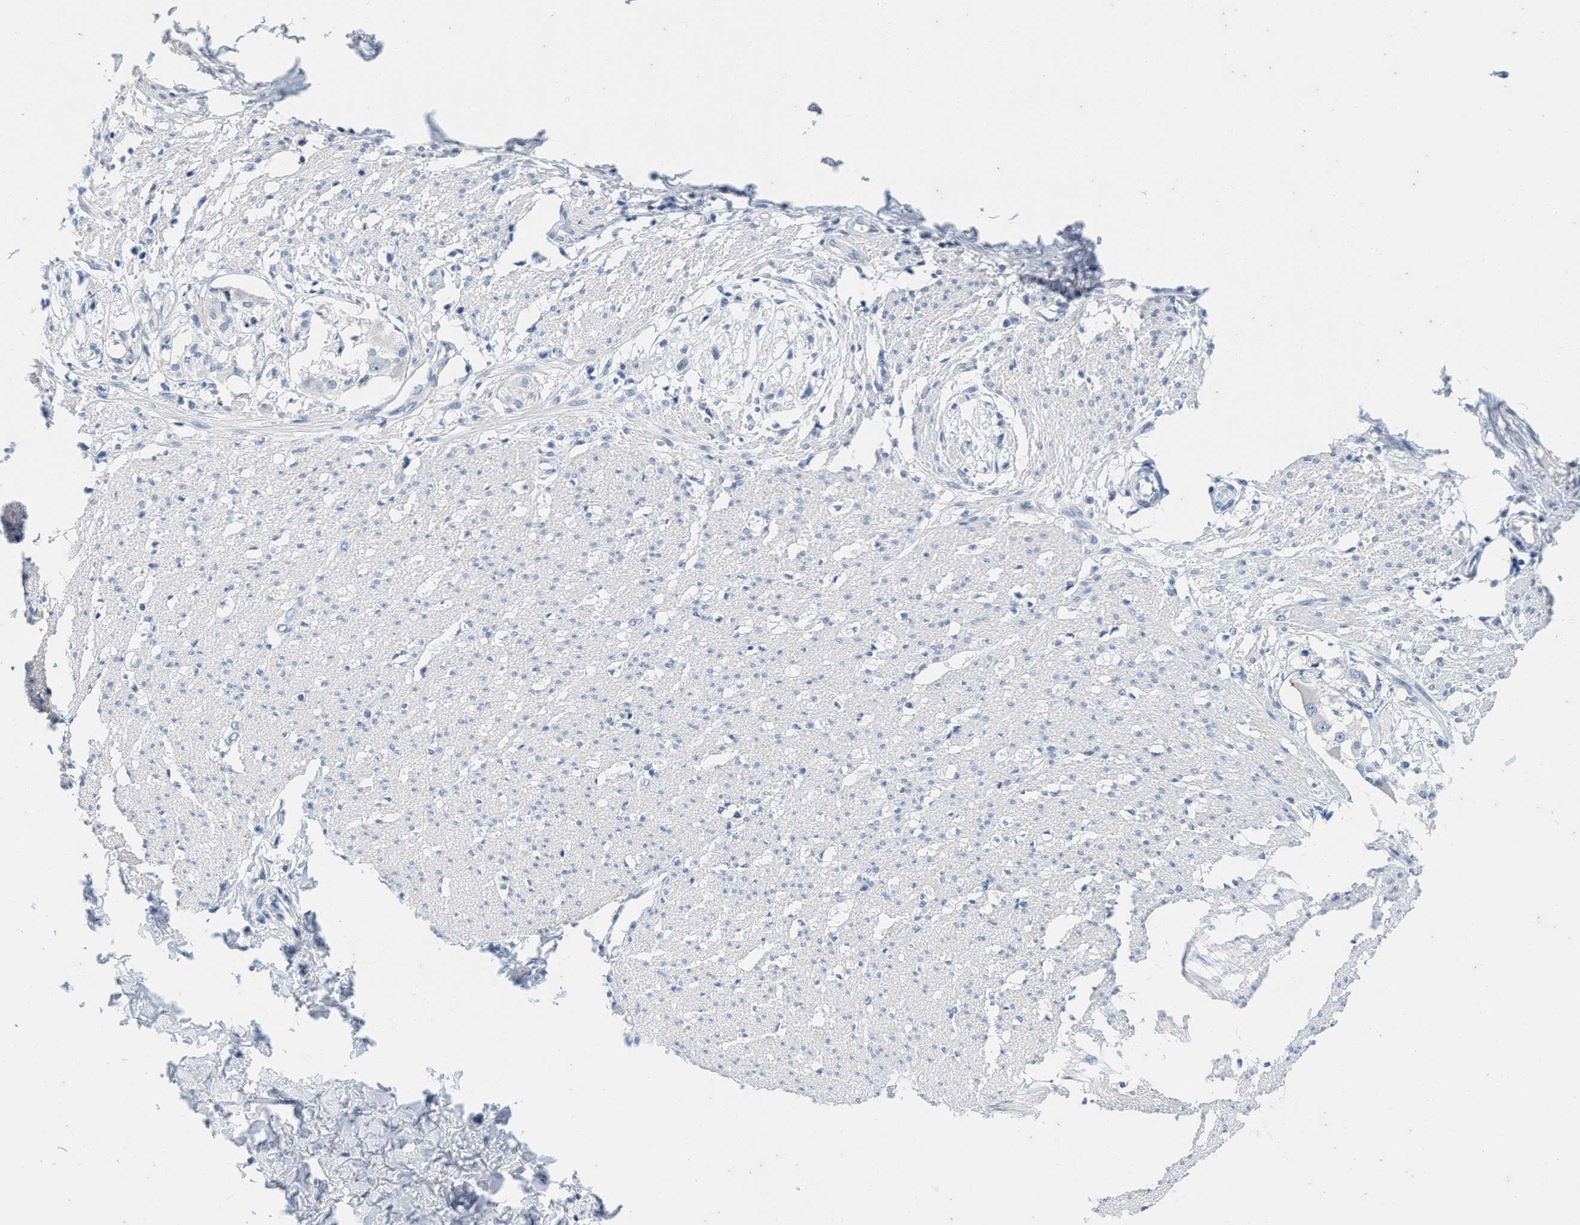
{"staining": {"intensity": "negative", "quantity": "none", "location": "none"}, "tissue": "smooth muscle", "cell_type": "Smooth muscle cells", "image_type": "normal", "snomed": [{"axis": "morphology", "description": "Normal tissue, NOS"}, {"axis": "morphology", "description": "Adenocarcinoma, NOS"}, {"axis": "topography", "description": "Colon"}, {"axis": "topography", "description": "Peripheral nerve tissue"}], "caption": "IHC image of benign human smooth muscle stained for a protein (brown), which demonstrates no staining in smooth muscle cells. (Stains: DAB IHC with hematoxylin counter stain, Microscopy: brightfield microscopy at high magnification).", "gene": "ABCB11", "patient": {"sex": "male", "age": 14}}